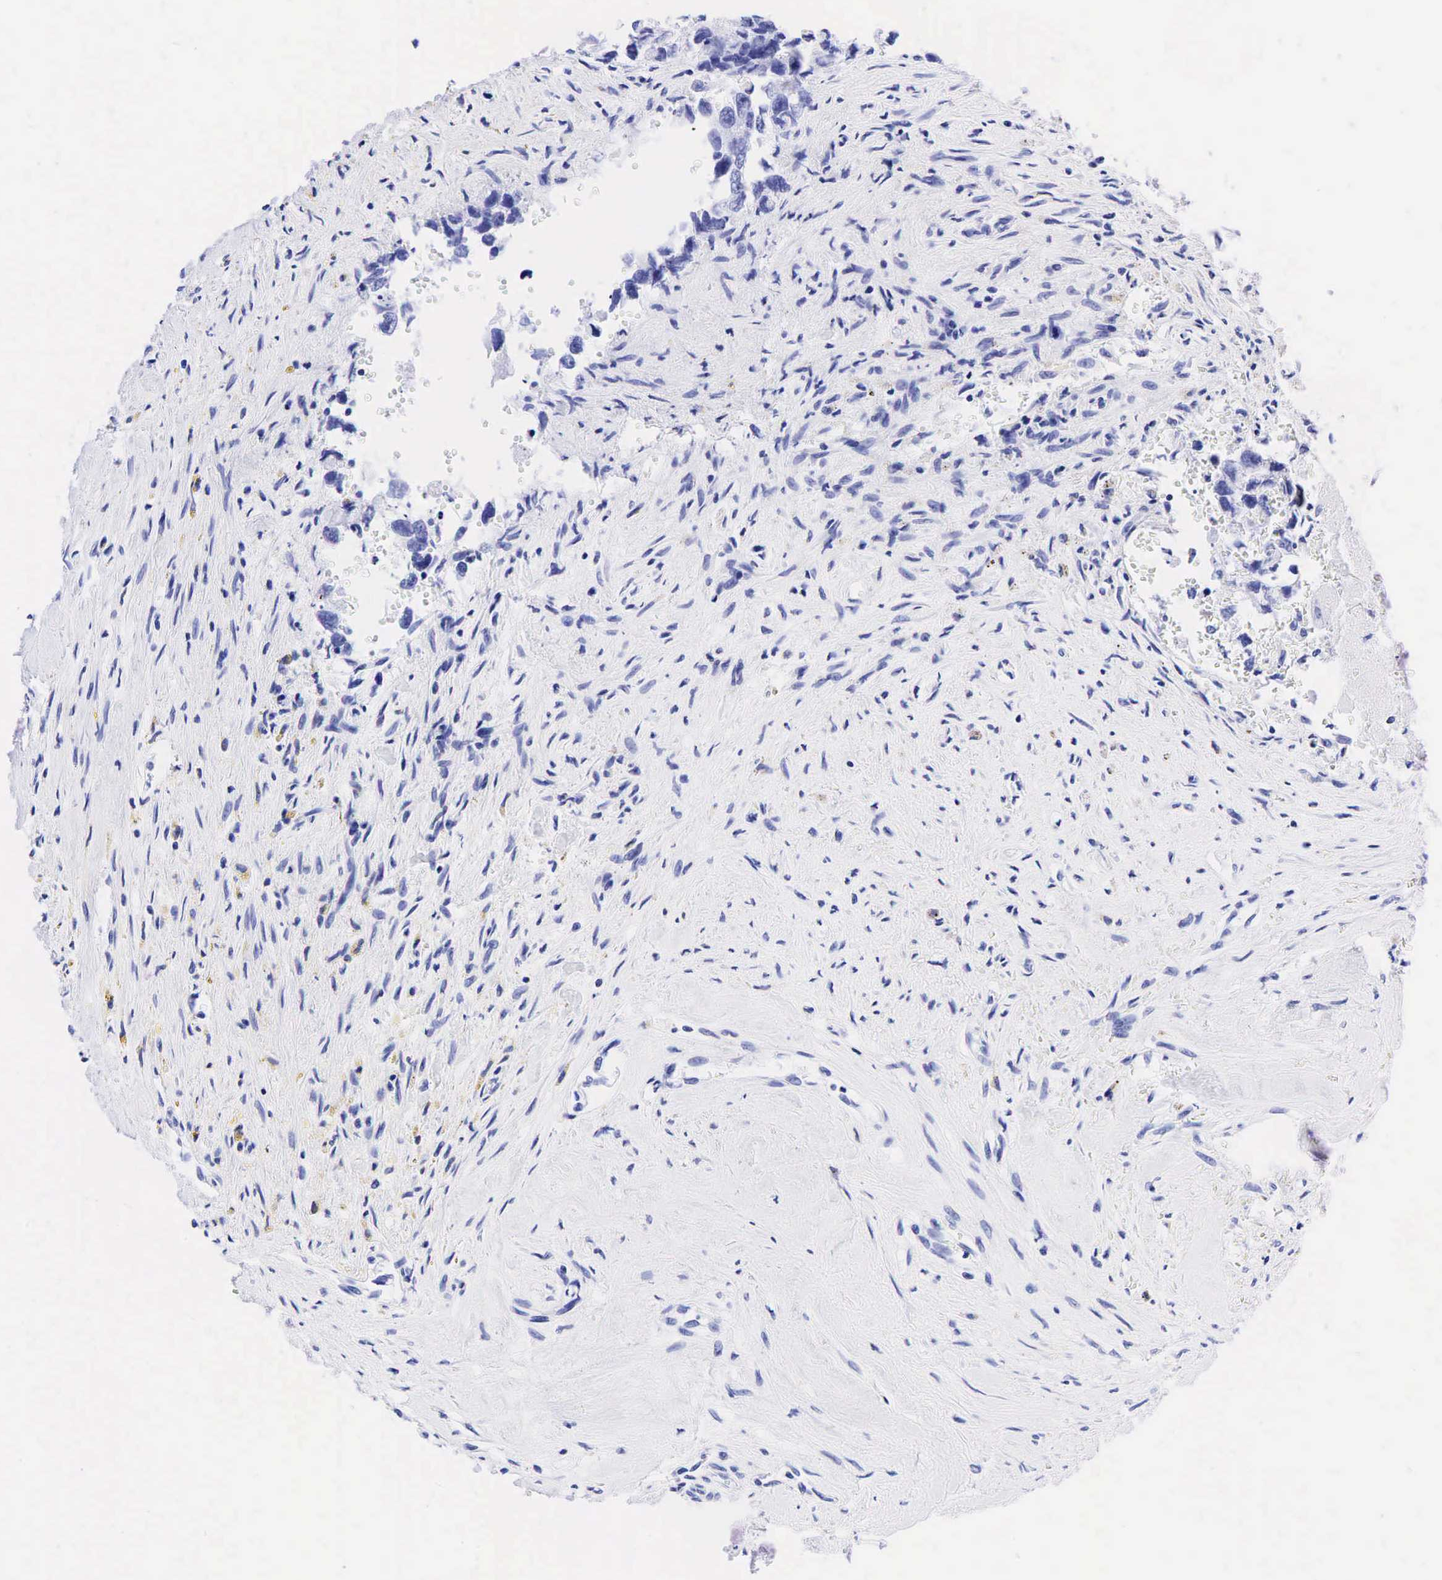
{"staining": {"intensity": "negative", "quantity": "none", "location": "none"}, "tissue": "testis cancer", "cell_type": "Tumor cells", "image_type": "cancer", "snomed": [{"axis": "morphology", "description": "Carcinoma, Embryonal, NOS"}, {"axis": "topography", "description": "Testis"}], "caption": "This is an immunohistochemistry (IHC) micrograph of testis cancer. There is no staining in tumor cells.", "gene": "ESR1", "patient": {"sex": "male", "age": 31}}